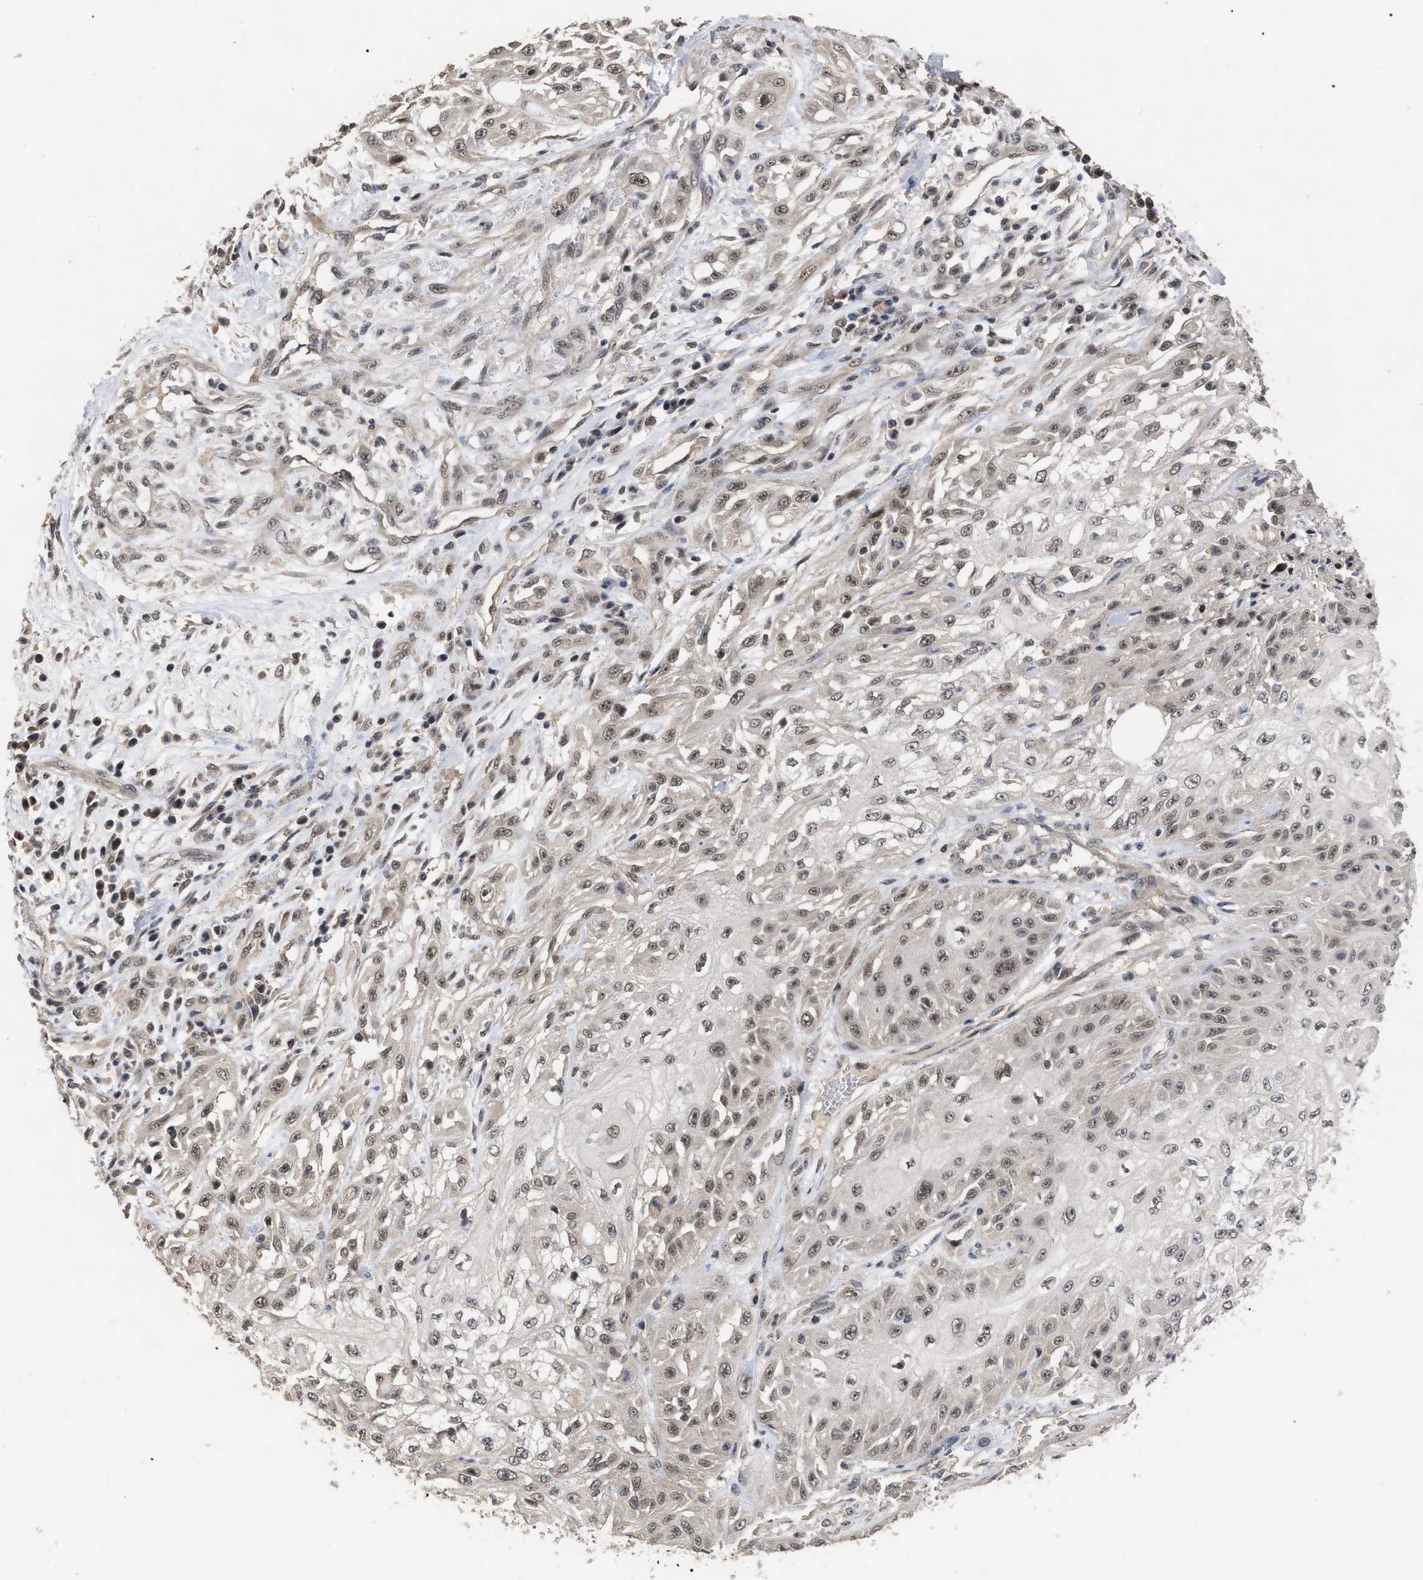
{"staining": {"intensity": "weak", "quantity": ">75%", "location": "nuclear"}, "tissue": "skin cancer", "cell_type": "Tumor cells", "image_type": "cancer", "snomed": [{"axis": "morphology", "description": "Squamous cell carcinoma, NOS"}, {"axis": "morphology", "description": "Squamous cell carcinoma, metastatic, NOS"}, {"axis": "topography", "description": "Skin"}, {"axis": "topography", "description": "Lymph node"}], "caption": "Tumor cells demonstrate weak nuclear positivity in approximately >75% of cells in skin cancer. Immunohistochemistry stains the protein of interest in brown and the nuclei are stained blue.", "gene": "JAZF1", "patient": {"sex": "male", "age": 75}}